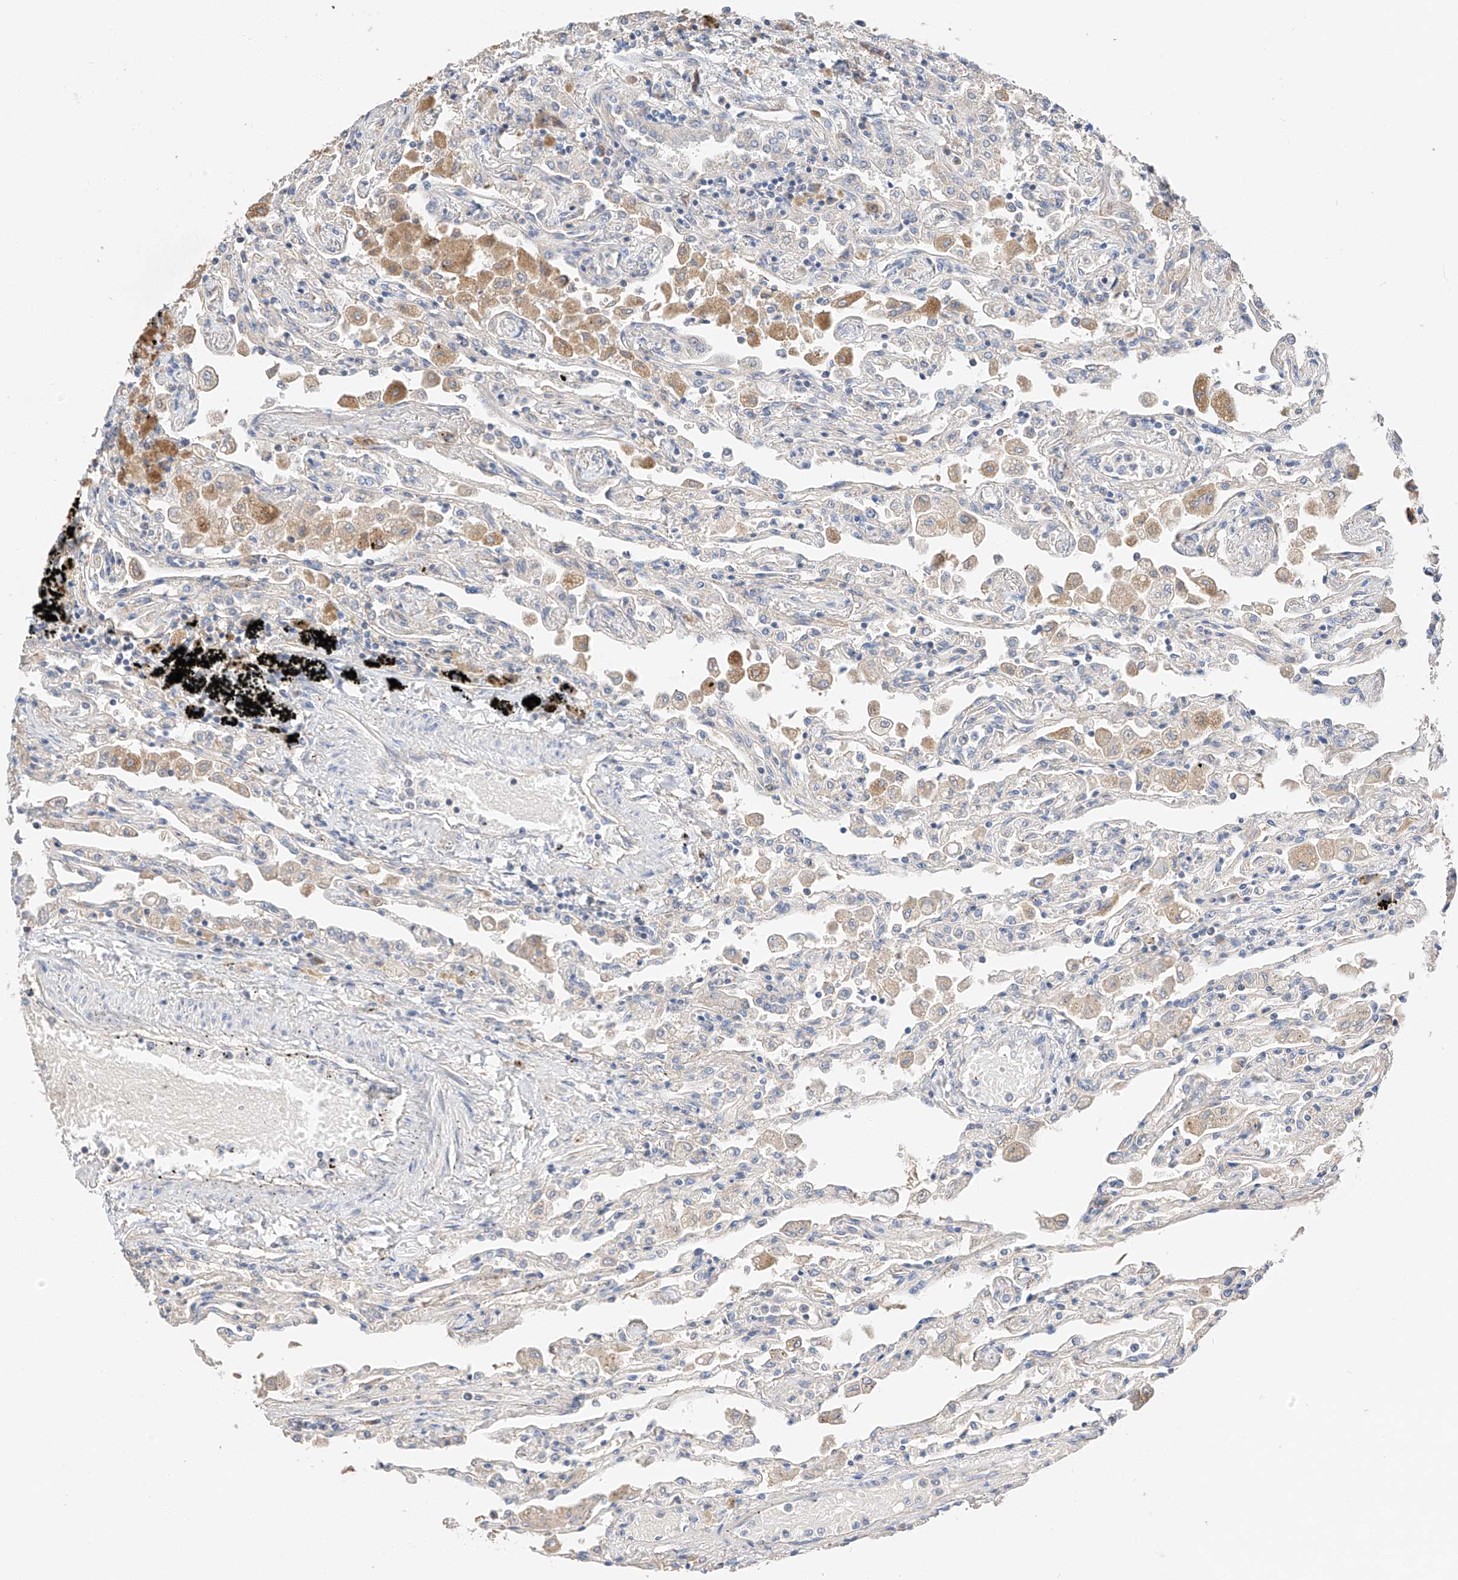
{"staining": {"intensity": "moderate", "quantity": "<25%", "location": "cytoplasmic/membranous"}, "tissue": "lung", "cell_type": "Alveolar cells", "image_type": "normal", "snomed": [{"axis": "morphology", "description": "Normal tissue, NOS"}, {"axis": "topography", "description": "Bronchus"}, {"axis": "topography", "description": "Lung"}], "caption": "High-magnification brightfield microscopy of normal lung stained with DAB (3,3'-diaminobenzidine) (brown) and counterstained with hematoxylin (blue). alveolar cells exhibit moderate cytoplasmic/membranous staining is present in approximately<25% of cells. The protein is shown in brown color, while the nuclei are stained blue.", "gene": "RUSC1", "patient": {"sex": "female", "age": 49}}